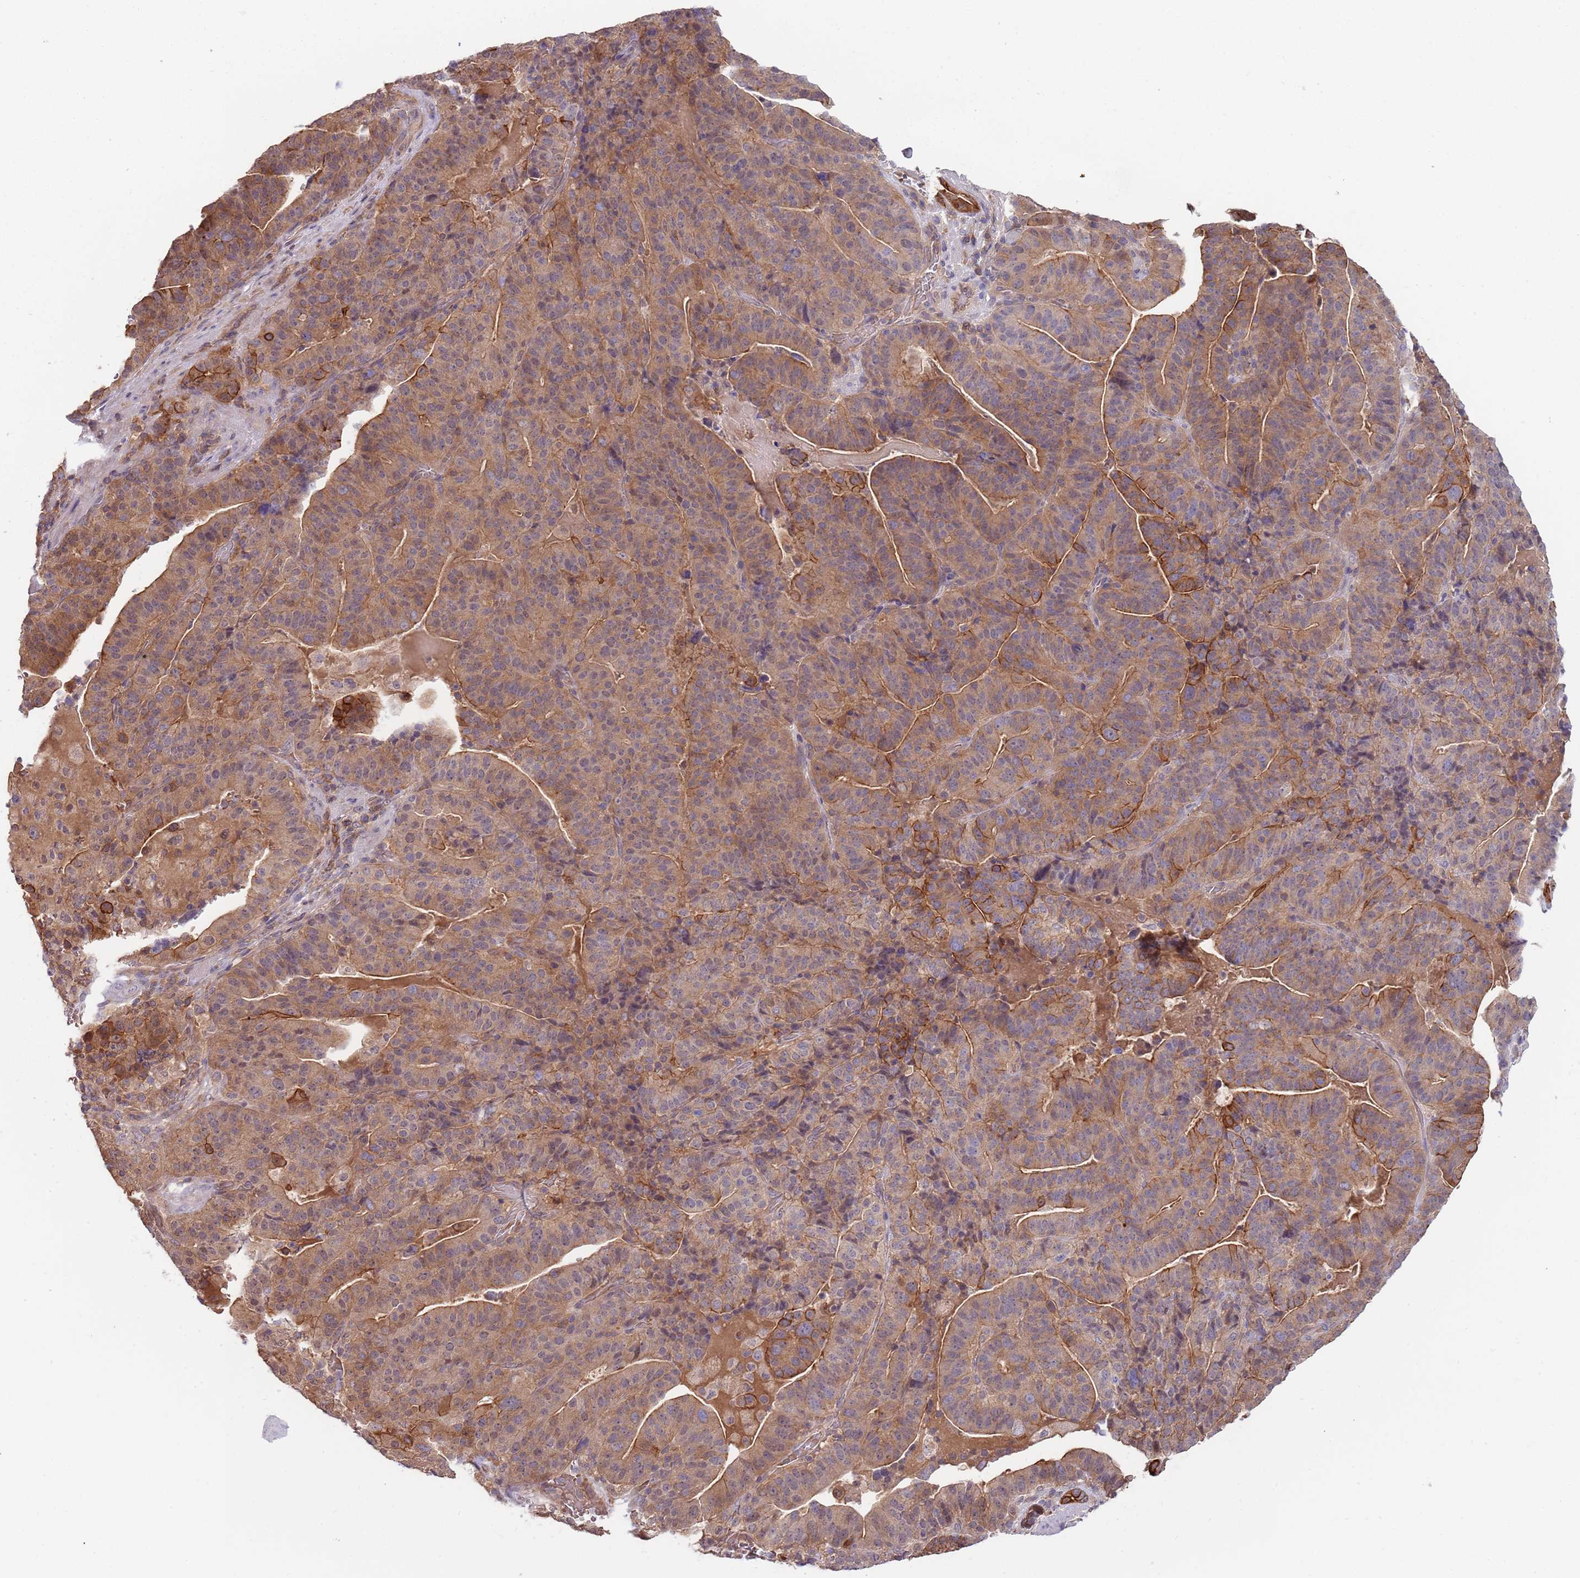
{"staining": {"intensity": "moderate", "quantity": ">75%", "location": "cytoplasmic/membranous"}, "tissue": "stomach cancer", "cell_type": "Tumor cells", "image_type": "cancer", "snomed": [{"axis": "morphology", "description": "Adenocarcinoma, NOS"}, {"axis": "topography", "description": "Stomach"}], "caption": "This is an image of IHC staining of adenocarcinoma (stomach), which shows moderate positivity in the cytoplasmic/membranous of tumor cells.", "gene": "GSDMD", "patient": {"sex": "male", "age": 48}}